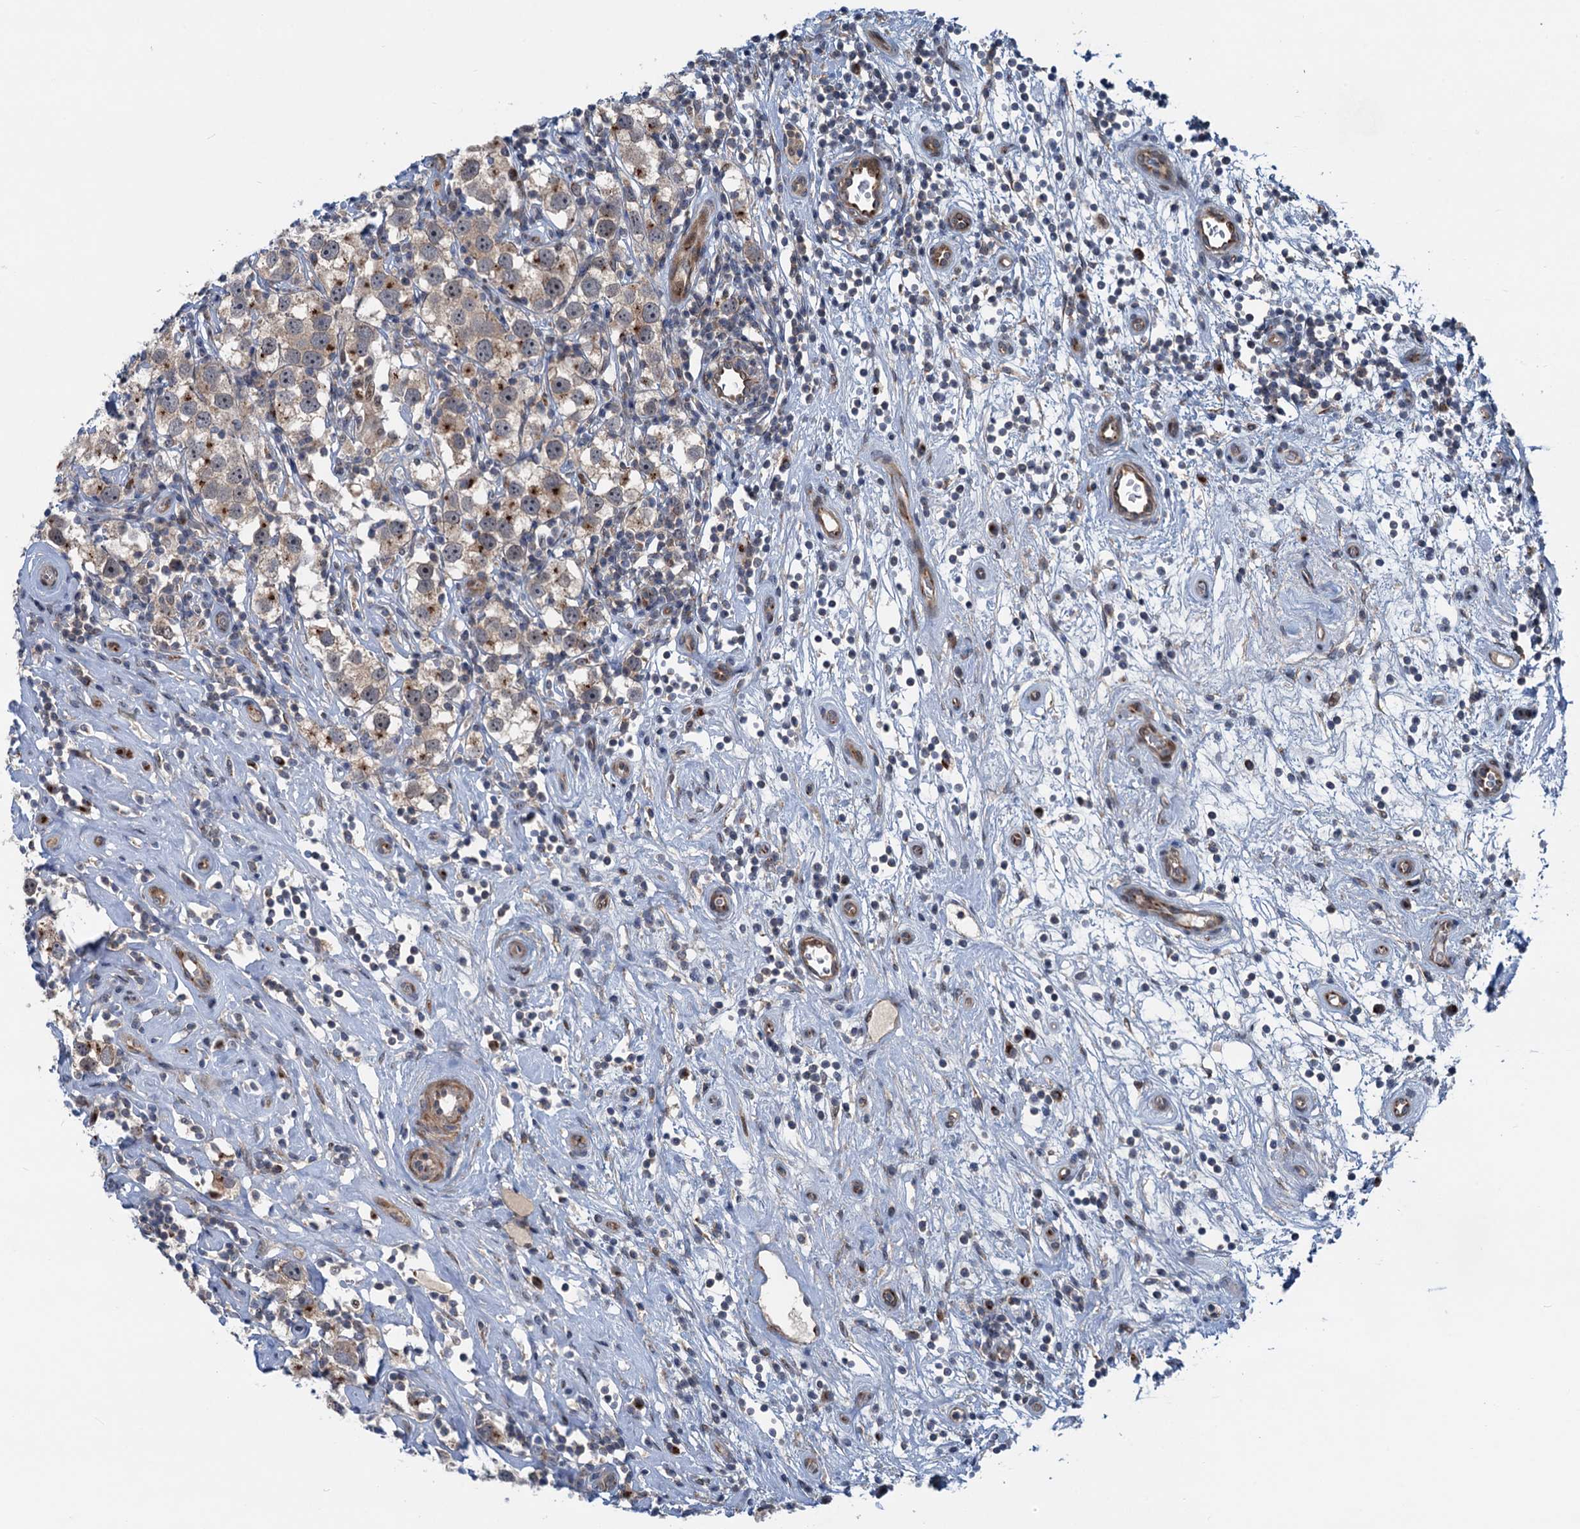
{"staining": {"intensity": "moderate", "quantity": "25%-75%", "location": "cytoplasmic/membranous"}, "tissue": "testis cancer", "cell_type": "Tumor cells", "image_type": "cancer", "snomed": [{"axis": "morphology", "description": "Seminoma, NOS"}, {"axis": "topography", "description": "Testis"}], "caption": "Seminoma (testis) stained with IHC displays moderate cytoplasmic/membranous positivity in approximately 25%-75% of tumor cells. (IHC, brightfield microscopy, high magnification).", "gene": "DYNC2I2", "patient": {"sex": "male", "age": 49}}